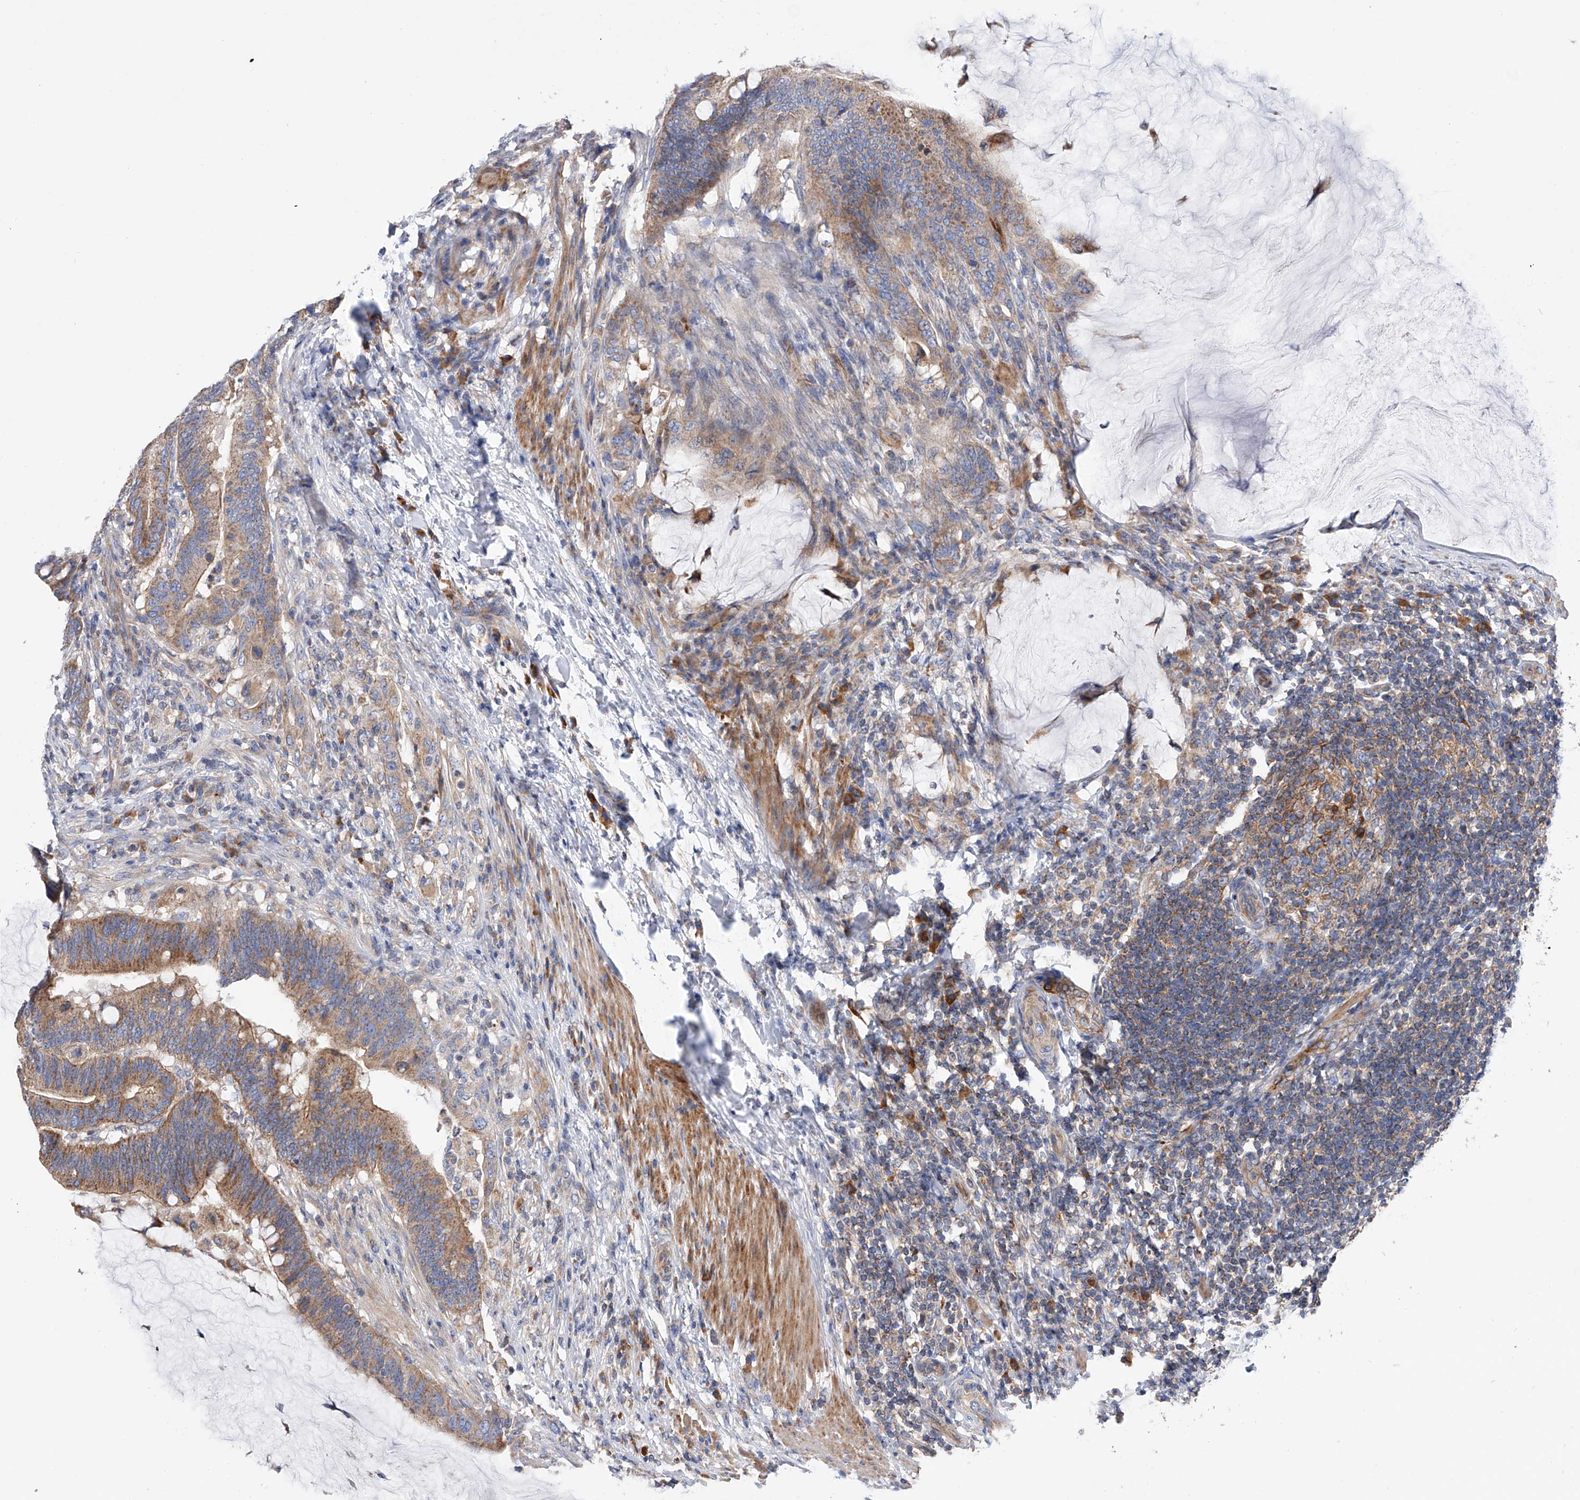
{"staining": {"intensity": "moderate", "quantity": ">75%", "location": "cytoplasmic/membranous"}, "tissue": "colorectal cancer", "cell_type": "Tumor cells", "image_type": "cancer", "snomed": [{"axis": "morphology", "description": "Adenocarcinoma, NOS"}, {"axis": "topography", "description": "Colon"}], "caption": "Protein staining displays moderate cytoplasmic/membranous positivity in approximately >75% of tumor cells in adenocarcinoma (colorectal). (Stains: DAB (3,3'-diaminobenzidine) in brown, nuclei in blue, Microscopy: brightfield microscopy at high magnification).", "gene": "MLYCD", "patient": {"sex": "female", "age": 66}}